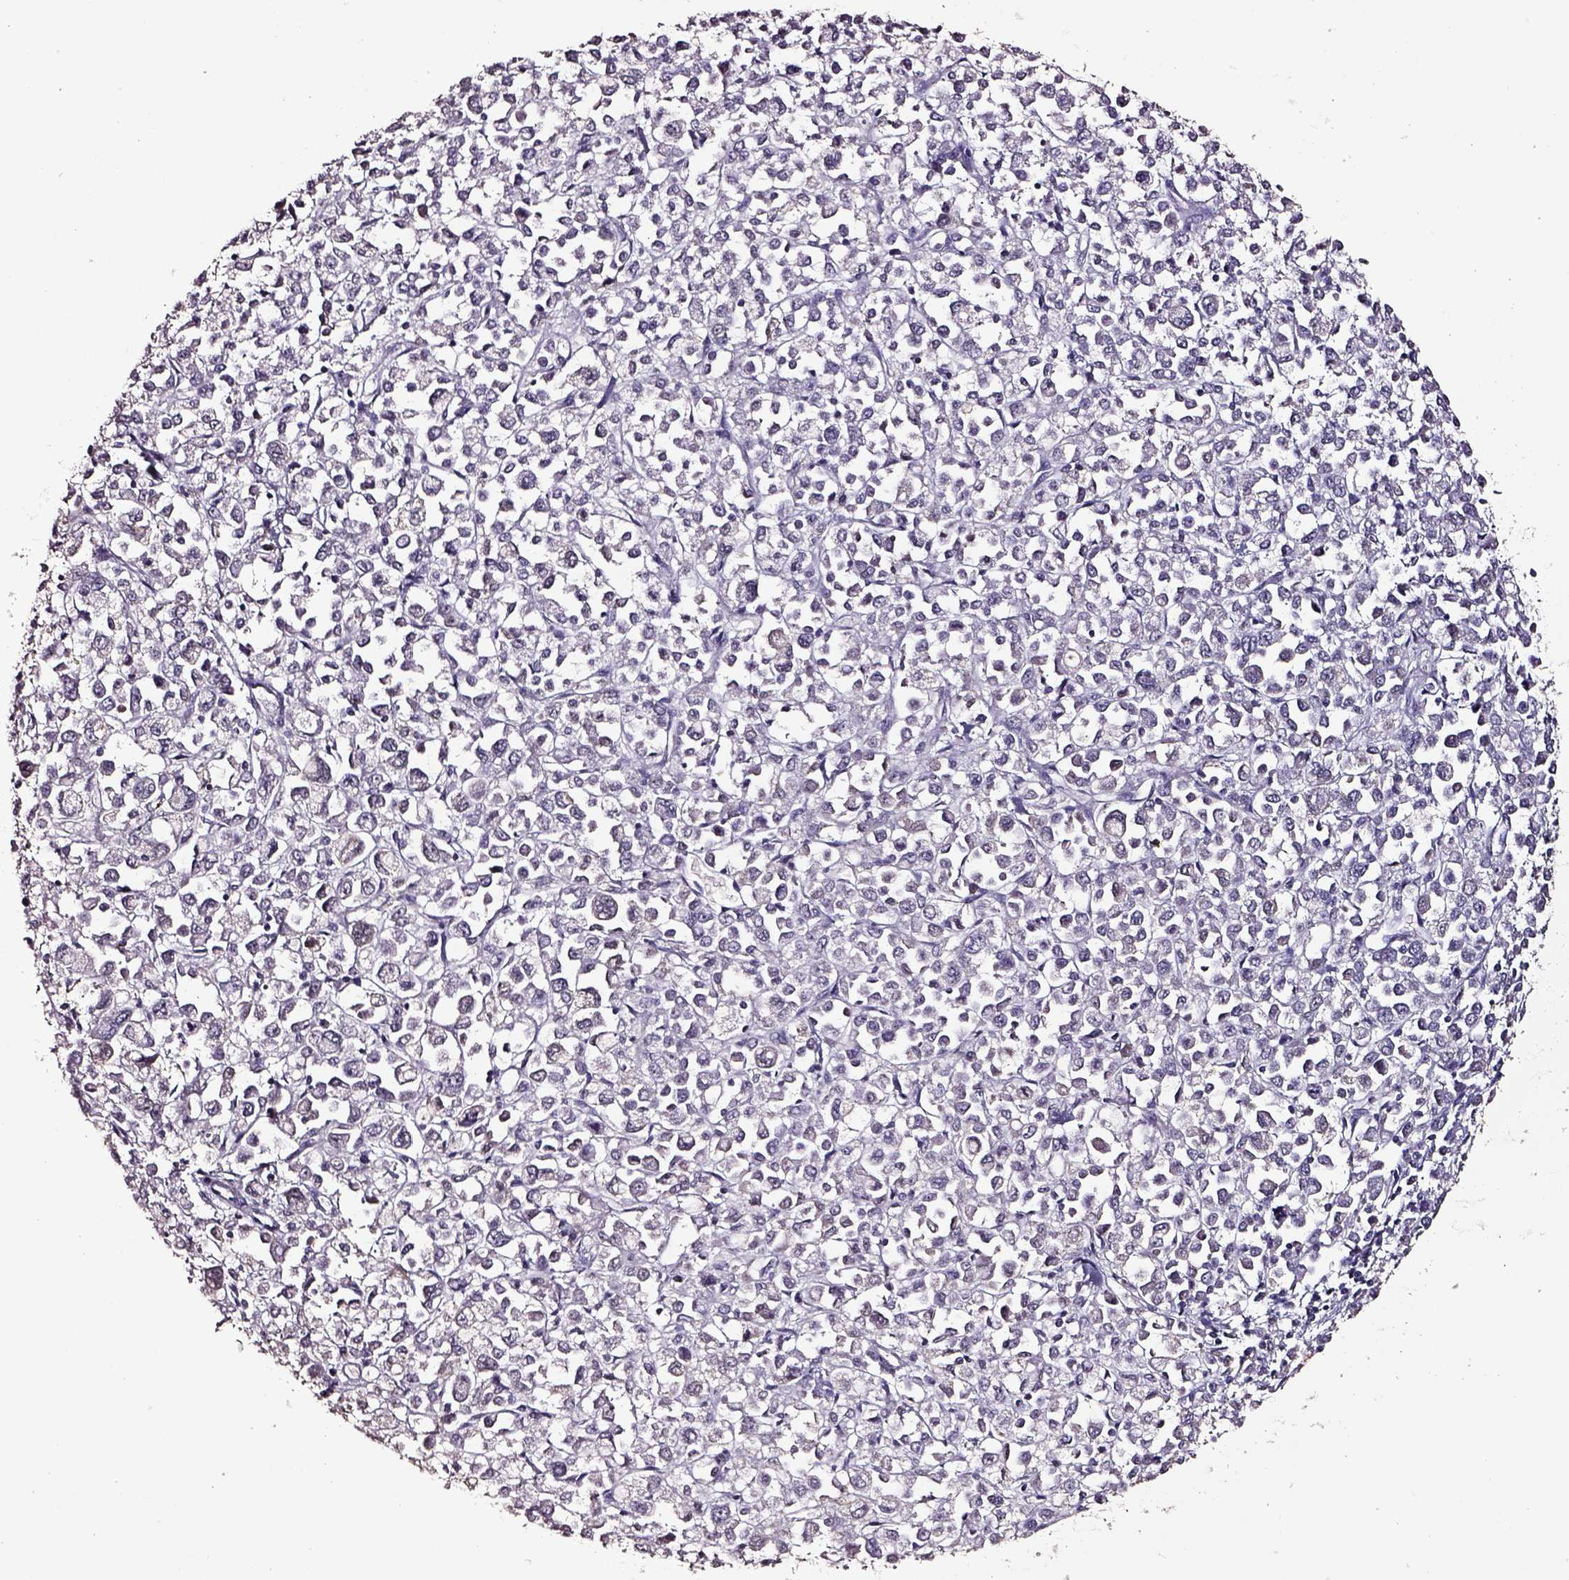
{"staining": {"intensity": "negative", "quantity": "none", "location": "none"}, "tissue": "stomach cancer", "cell_type": "Tumor cells", "image_type": "cancer", "snomed": [{"axis": "morphology", "description": "Adenocarcinoma, NOS"}, {"axis": "topography", "description": "Stomach, upper"}], "caption": "An image of human stomach adenocarcinoma is negative for staining in tumor cells.", "gene": "SMIM17", "patient": {"sex": "male", "age": 70}}